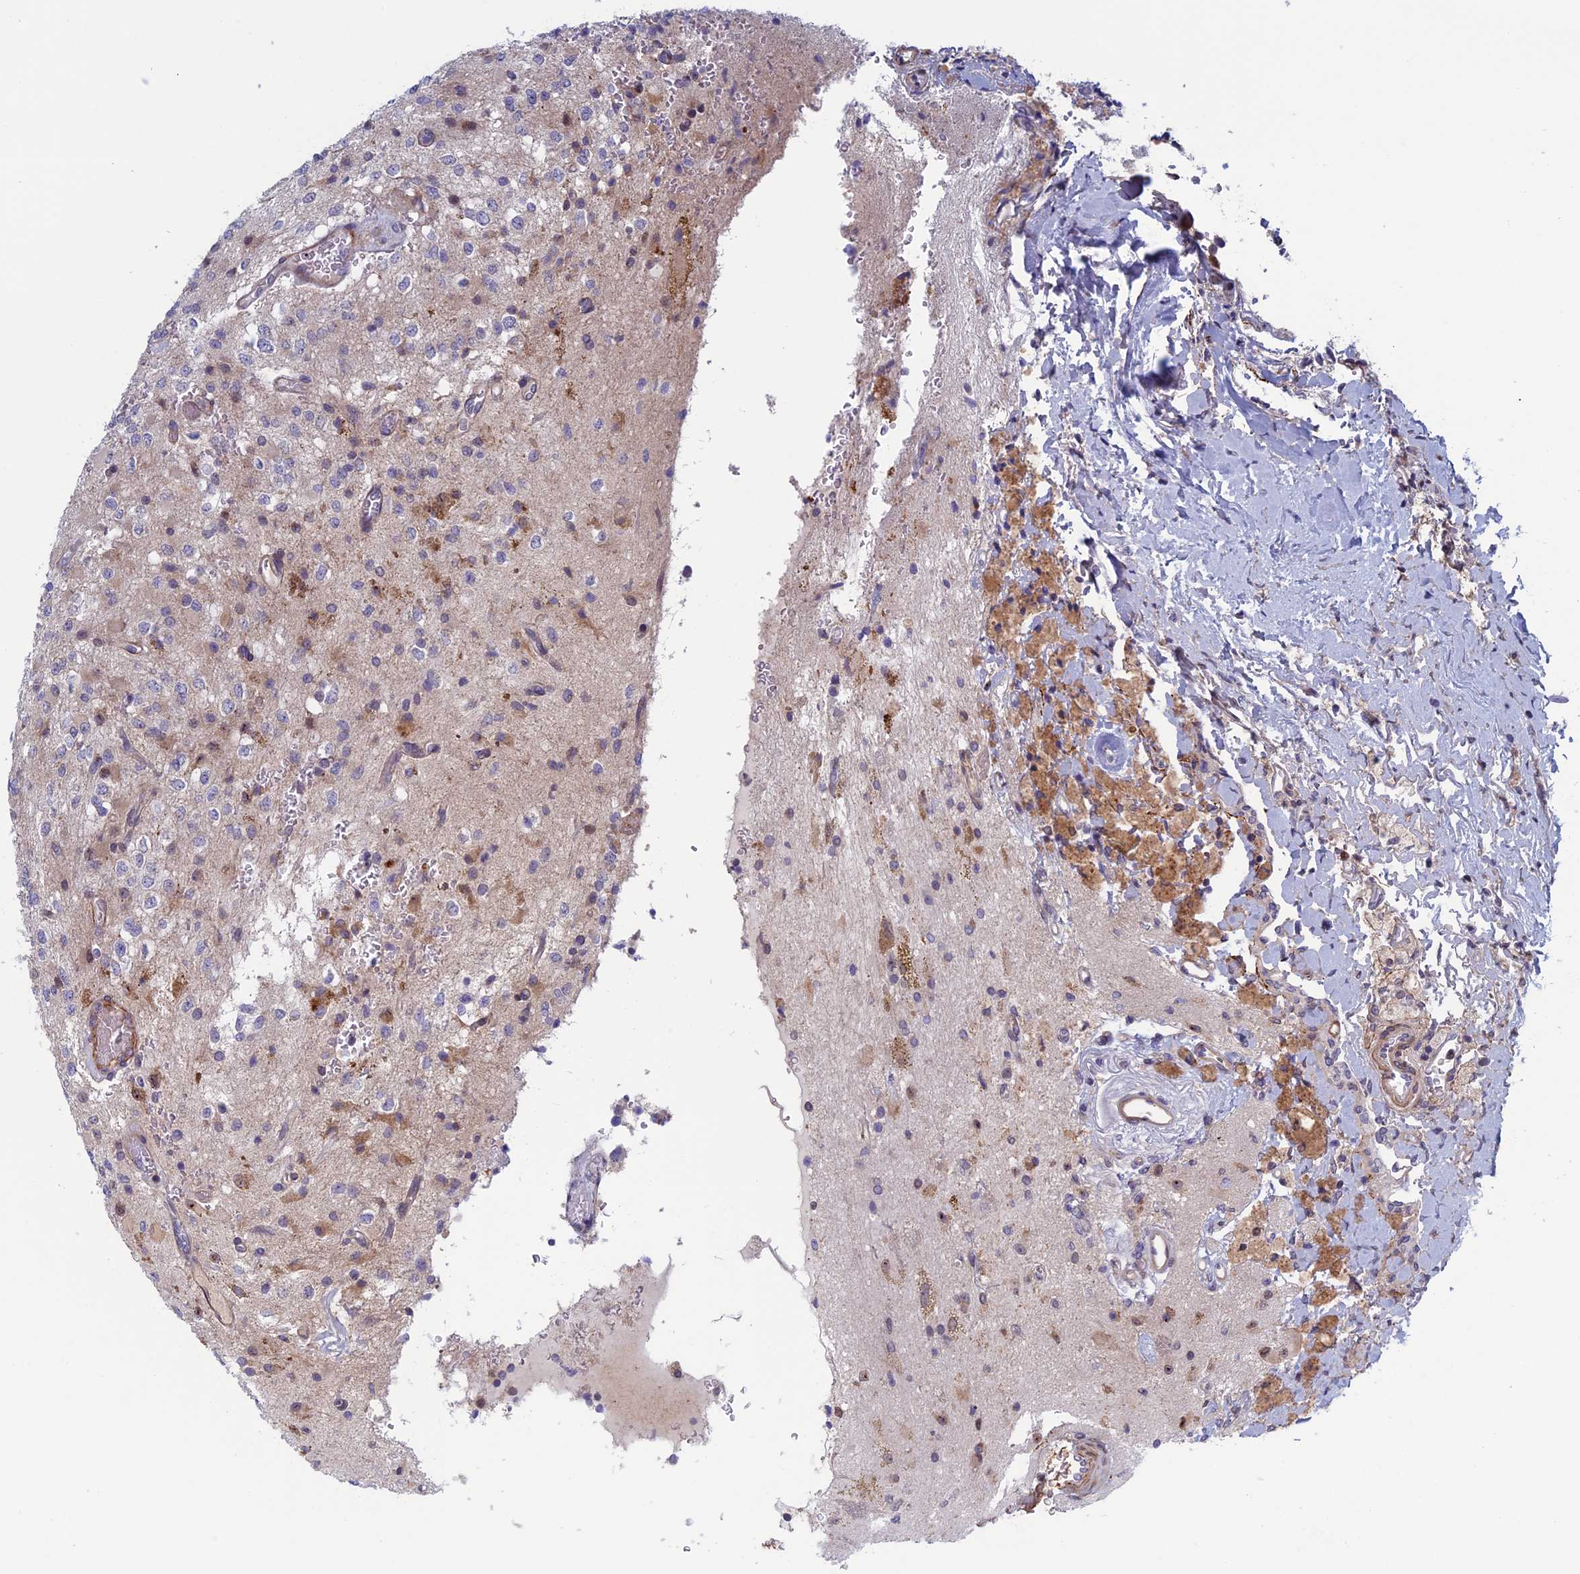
{"staining": {"intensity": "negative", "quantity": "none", "location": "none"}, "tissue": "glioma", "cell_type": "Tumor cells", "image_type": "cancer", "snomed": [{"axis": "morphology", "description": "Glioma, malignant, High grade"}, {"axis": "topography", "description": "Brain"}], "caption": "An image of malignant glioma (high-grade) stained for a protein displays no brown staining in tumor cells.", "gene": "FADS1", "patient": {"sex": "male", "age": 34}}